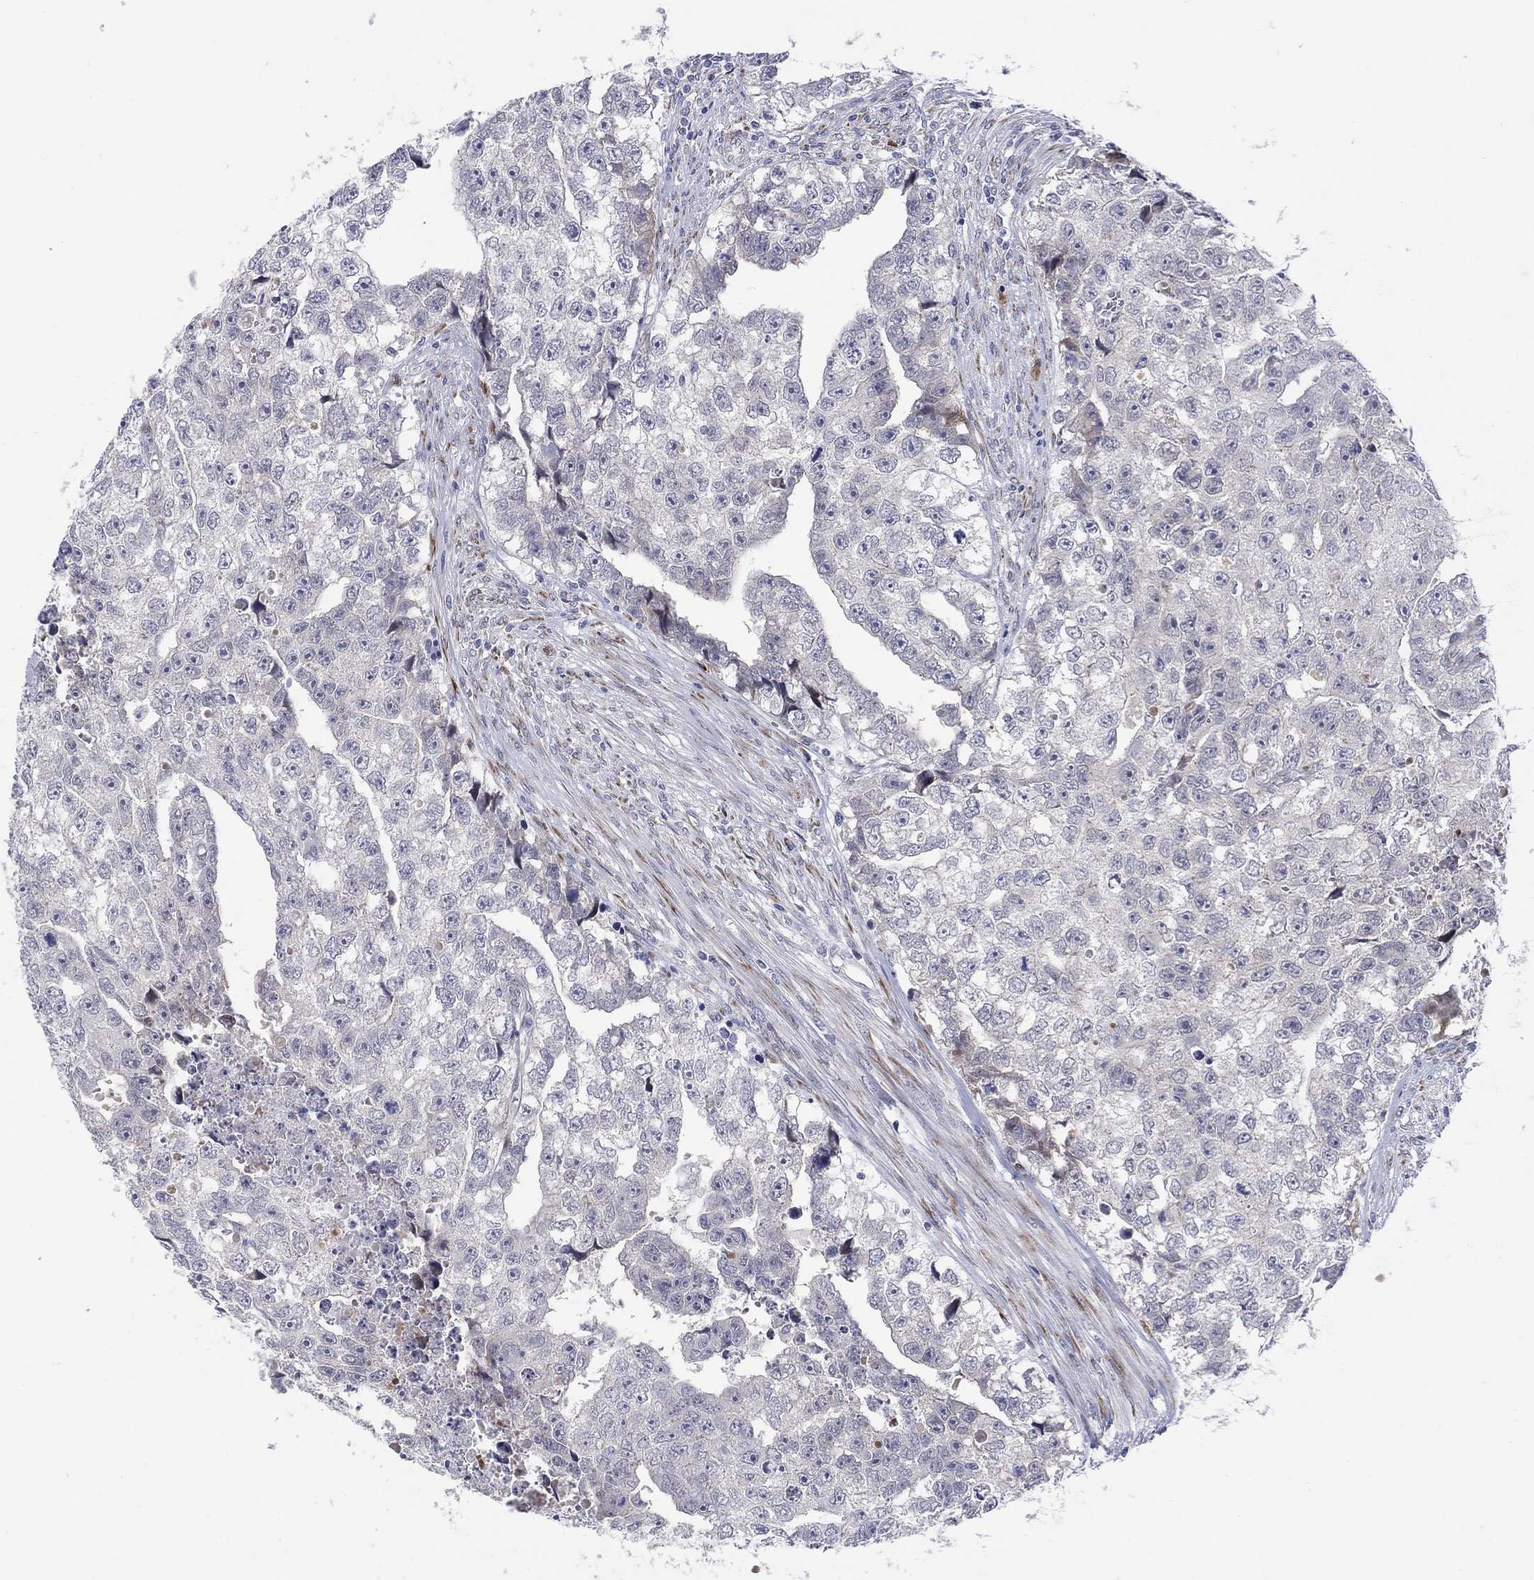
{"staining": {"intensity": "negative", "quantity": "none", "location": "none"}, "tissue": "testis cancer", "cell_type": "Tumor cells", "image_type": "cancer", "snomed": [{"axis": "morphology", "description": "Carcinoma, Embryonal, NOS"}, {"axis": "morphology", "description": "Teratoma, malignant, NOS"}, {"axis": "topography", "description": "Testis"}], "caption": "Immunohistochemical staining of testis teratoma (malignant) demonstrates no significant staining in tumor cells.", "gene": "TTC21B", "patient": {"sex": "male", "age": 44}}